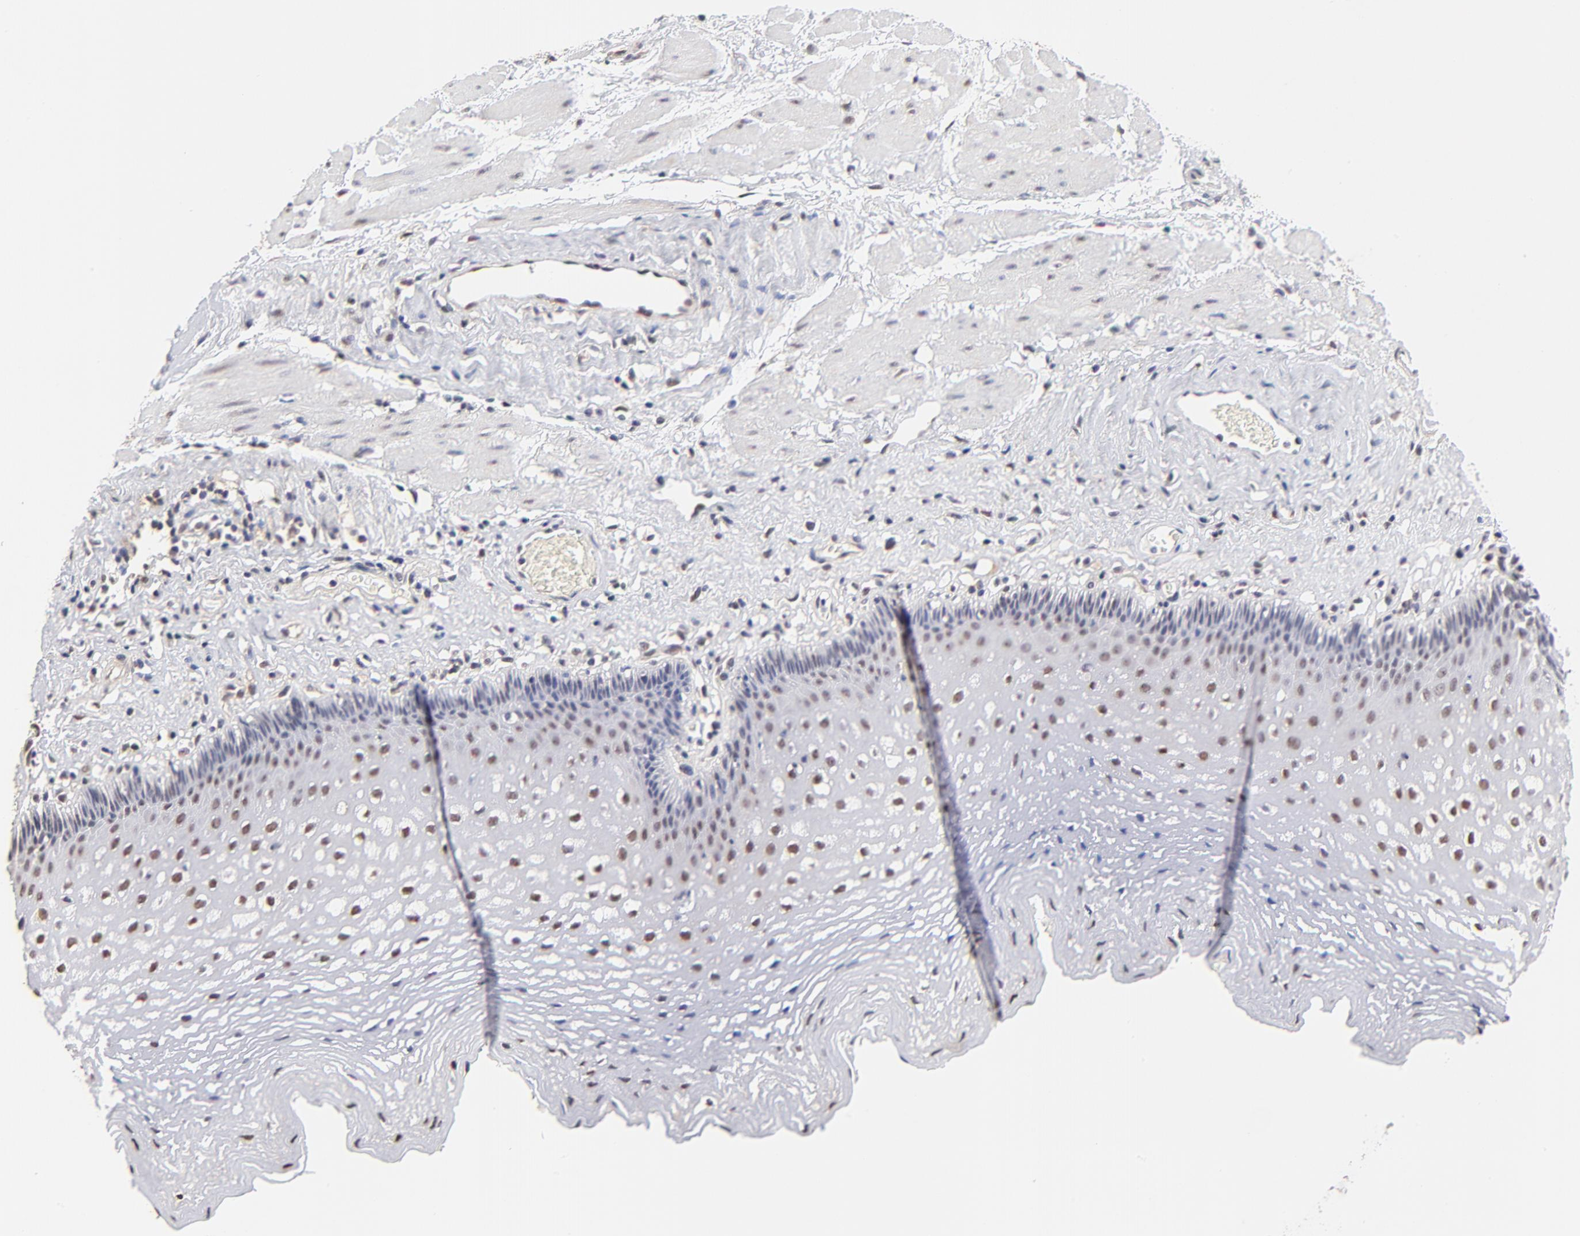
{"staining": {"intensity": "weak", "quantity": "25%-75%", "location": "nuclear"}, "tissue": "esophagus", "cell_type": "Squamous epithelial cells", "image_type": "normal", "snomed": [{"axis": "morphology", "description": "Normal tissue, NOS"}, {"axis": "topography", "description": "Esophagus"}], "caption": "A brown stain shows weak nuclear positivity of a protein in squamous epithelial cells of normal human esophagus. Nuclei are stained in blue.", "gene": "PSMC4", "patient": {"sex": "female", "age": 70}}